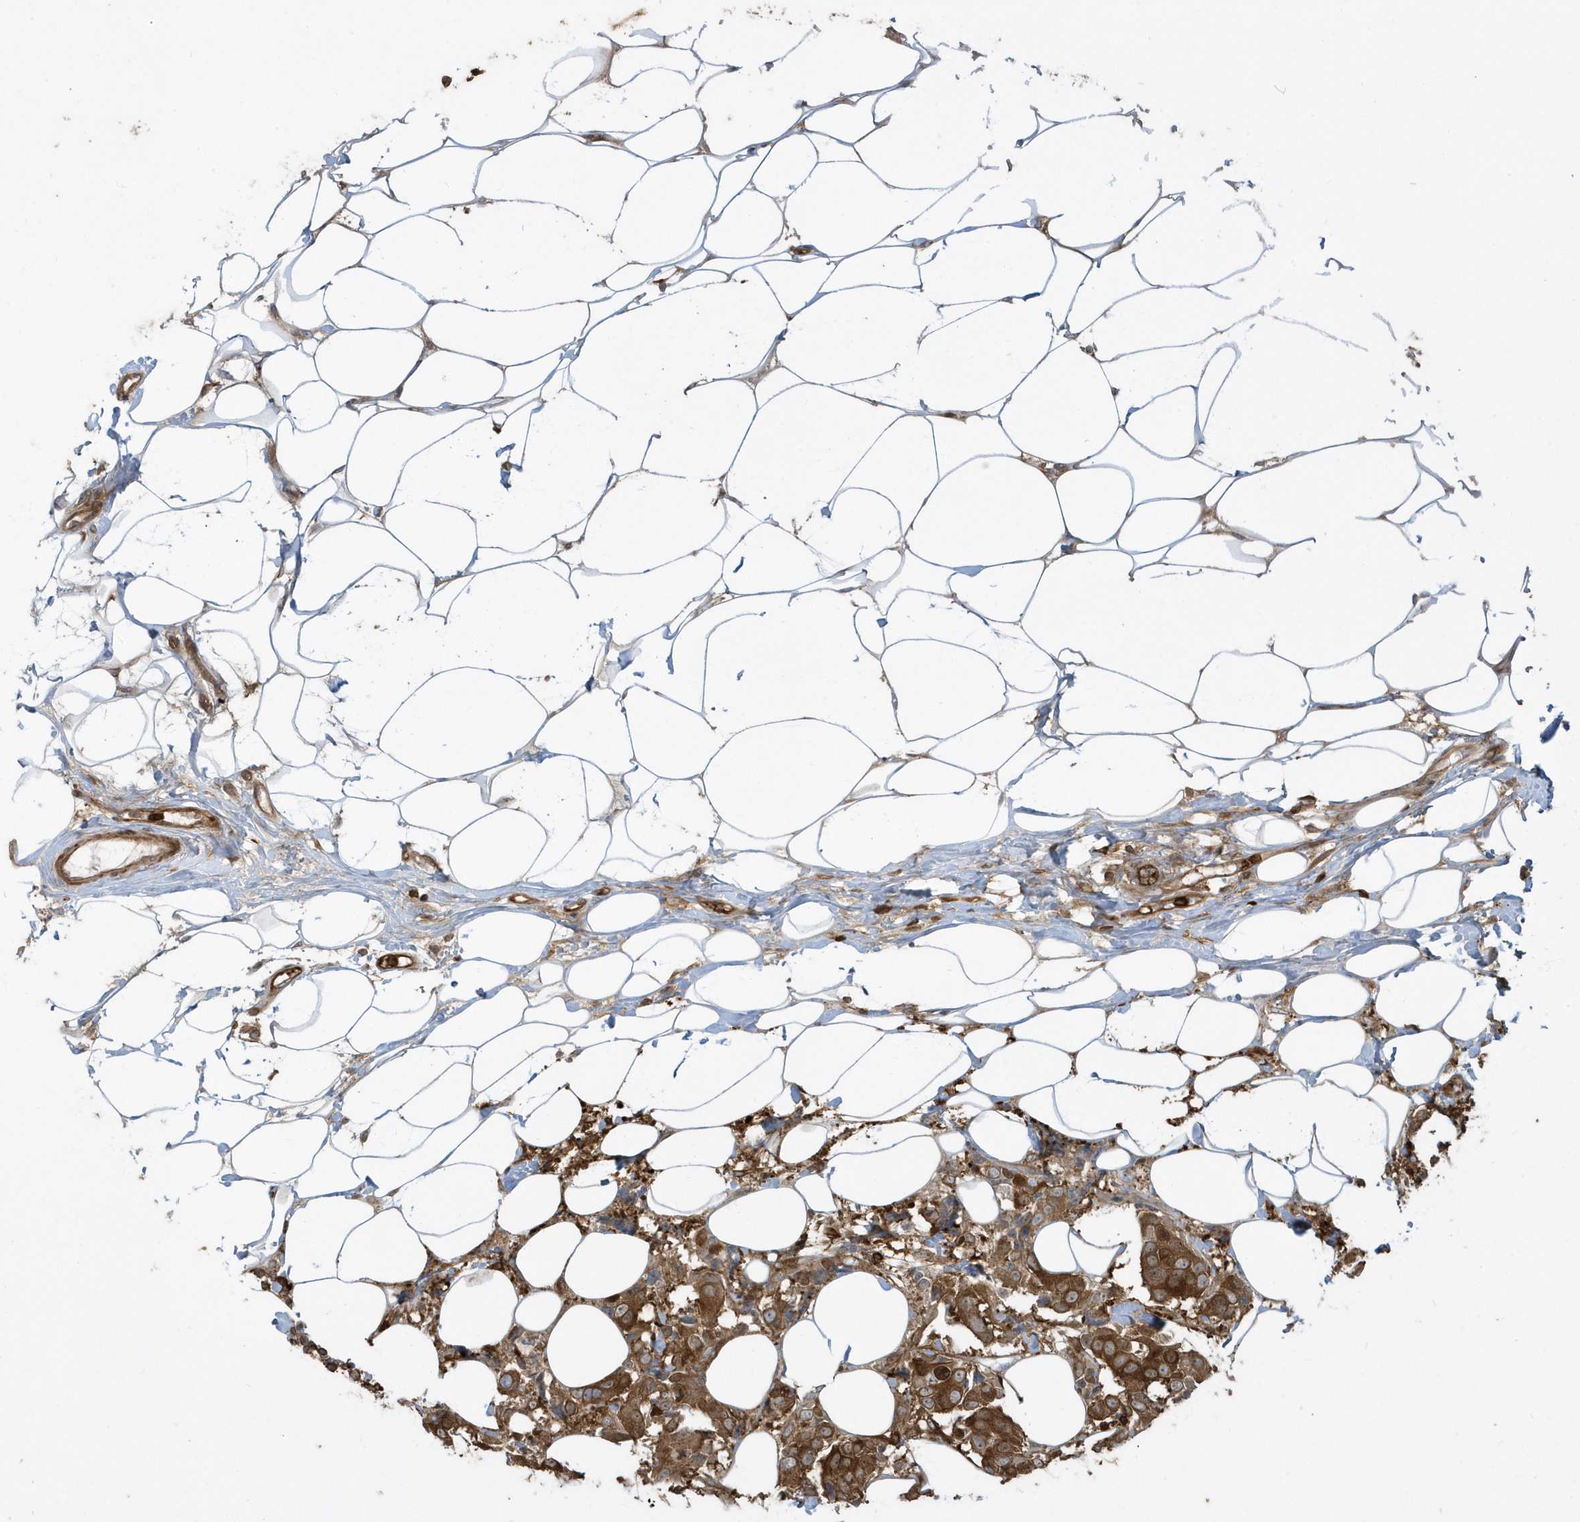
{"staining": {"intensity": "moderate", "quantity": ">75%", "location": "cytoplasmic/membranous"}, "tissue": "breast cancer", "cell_type": "Tumor cells", "image_type": "cancer", "snomed": [{"axis": "morphology", "description": "Normal tissue, NOS"}, {"axis": "morphology", "description": "Duct carcinoma"}, {"axis": "topography", "description": "Breast"}], "caption": "A high-resolution photomicrograph shows IHC staining of breast cancer, which exhibits moderate cytoplasmic/membranous expression in approximately >75% of tumor cells.", "gene": "CLCN6", "patient": {"sex": "female", "age": 39}}